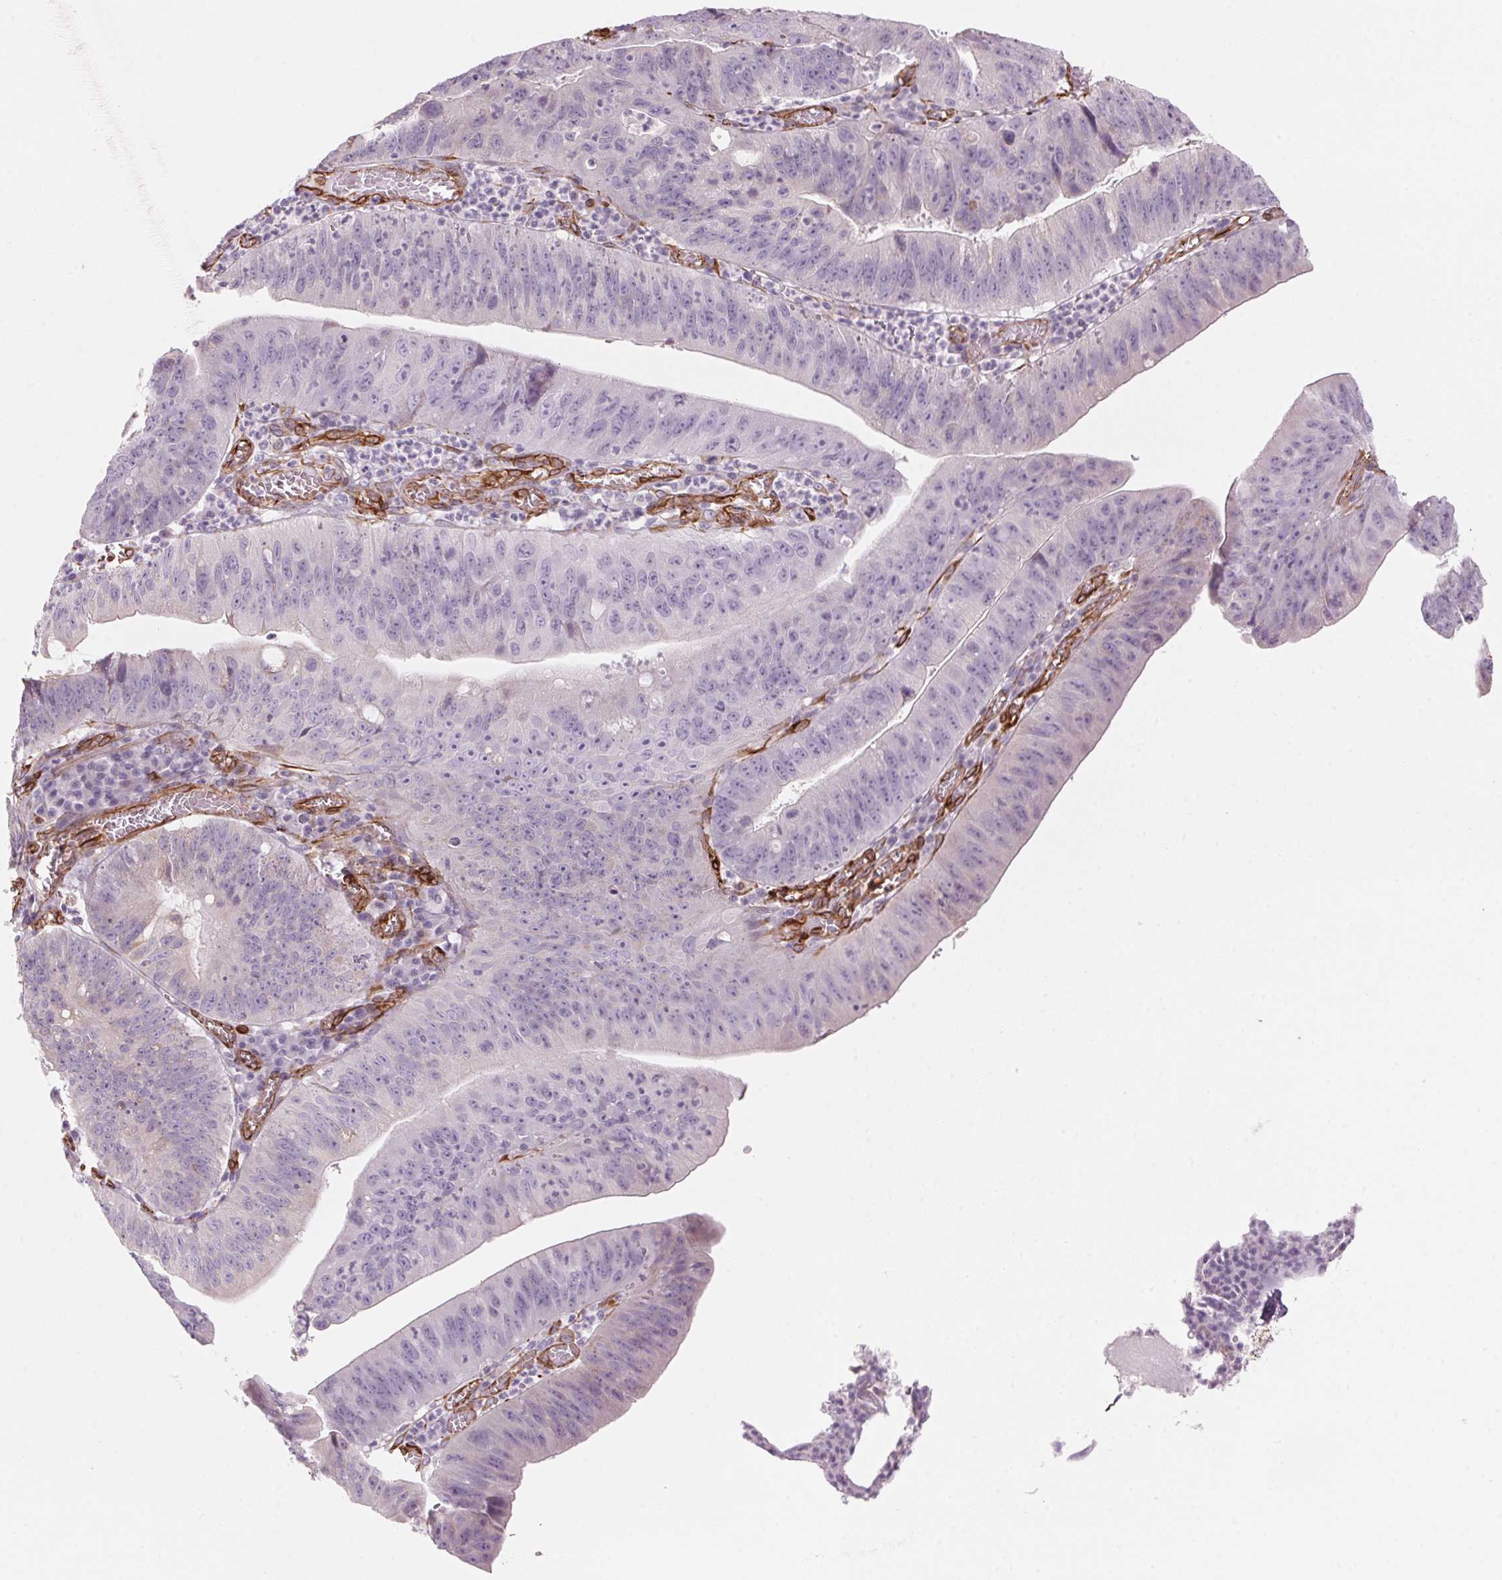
{"staining": {"intensity": "negative", "quantity": "none", "location": "none"}, "tissue": "stomach cancer", "cell_type": "Tumor cells", "image_type": "cancer", "snomed": [{"axis": "morphology", "description": "Adenocarcinoma, NOS"}, {"axis": "topography", "description": "Stomach"}], "caption": "Immunohistochemistry histopathology image of human stomach cancer stained for a protein (brown), which displays no positivity in tumor cells.", "gene": "CLPS", "patient": {"sex": "male", "age": 59}}